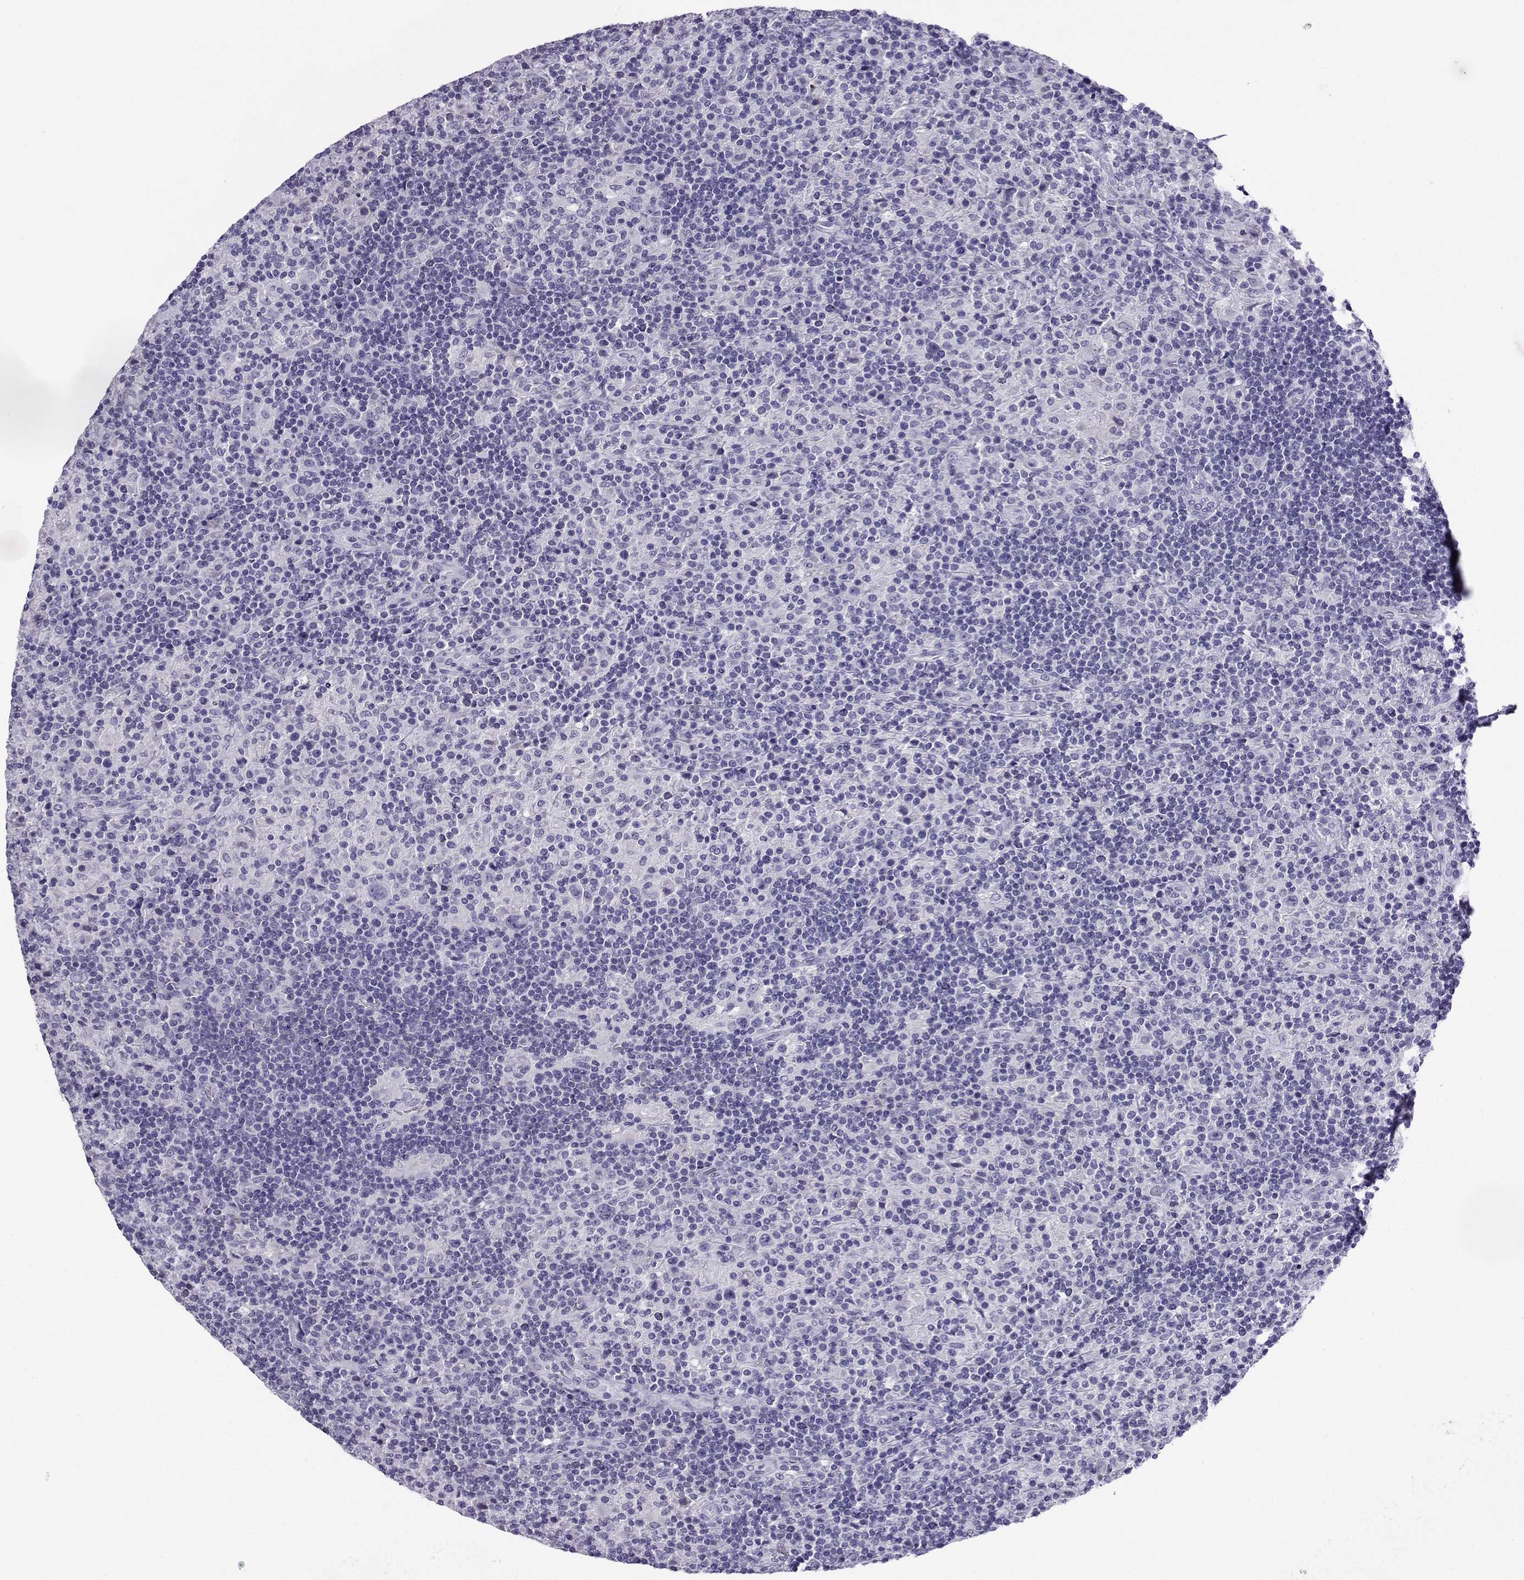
{"staining": {"intensity": "negative", "quantity": "none", "location": "none"}, "tissue": "lymphoma", "cell_type": "Tumor cells", "image_type": "cancer", "snomed": [{"axis": "morphology", "description": "Hodgkin's disease, NOS"}, {"axis": "topography", "description": "Lymph node"}], "caption": "IHC of Hodgkin's disease demonstrates no staining in tumor cells.", "gene": "CABS1", "patient": {"sex": "male", "age": 70}}